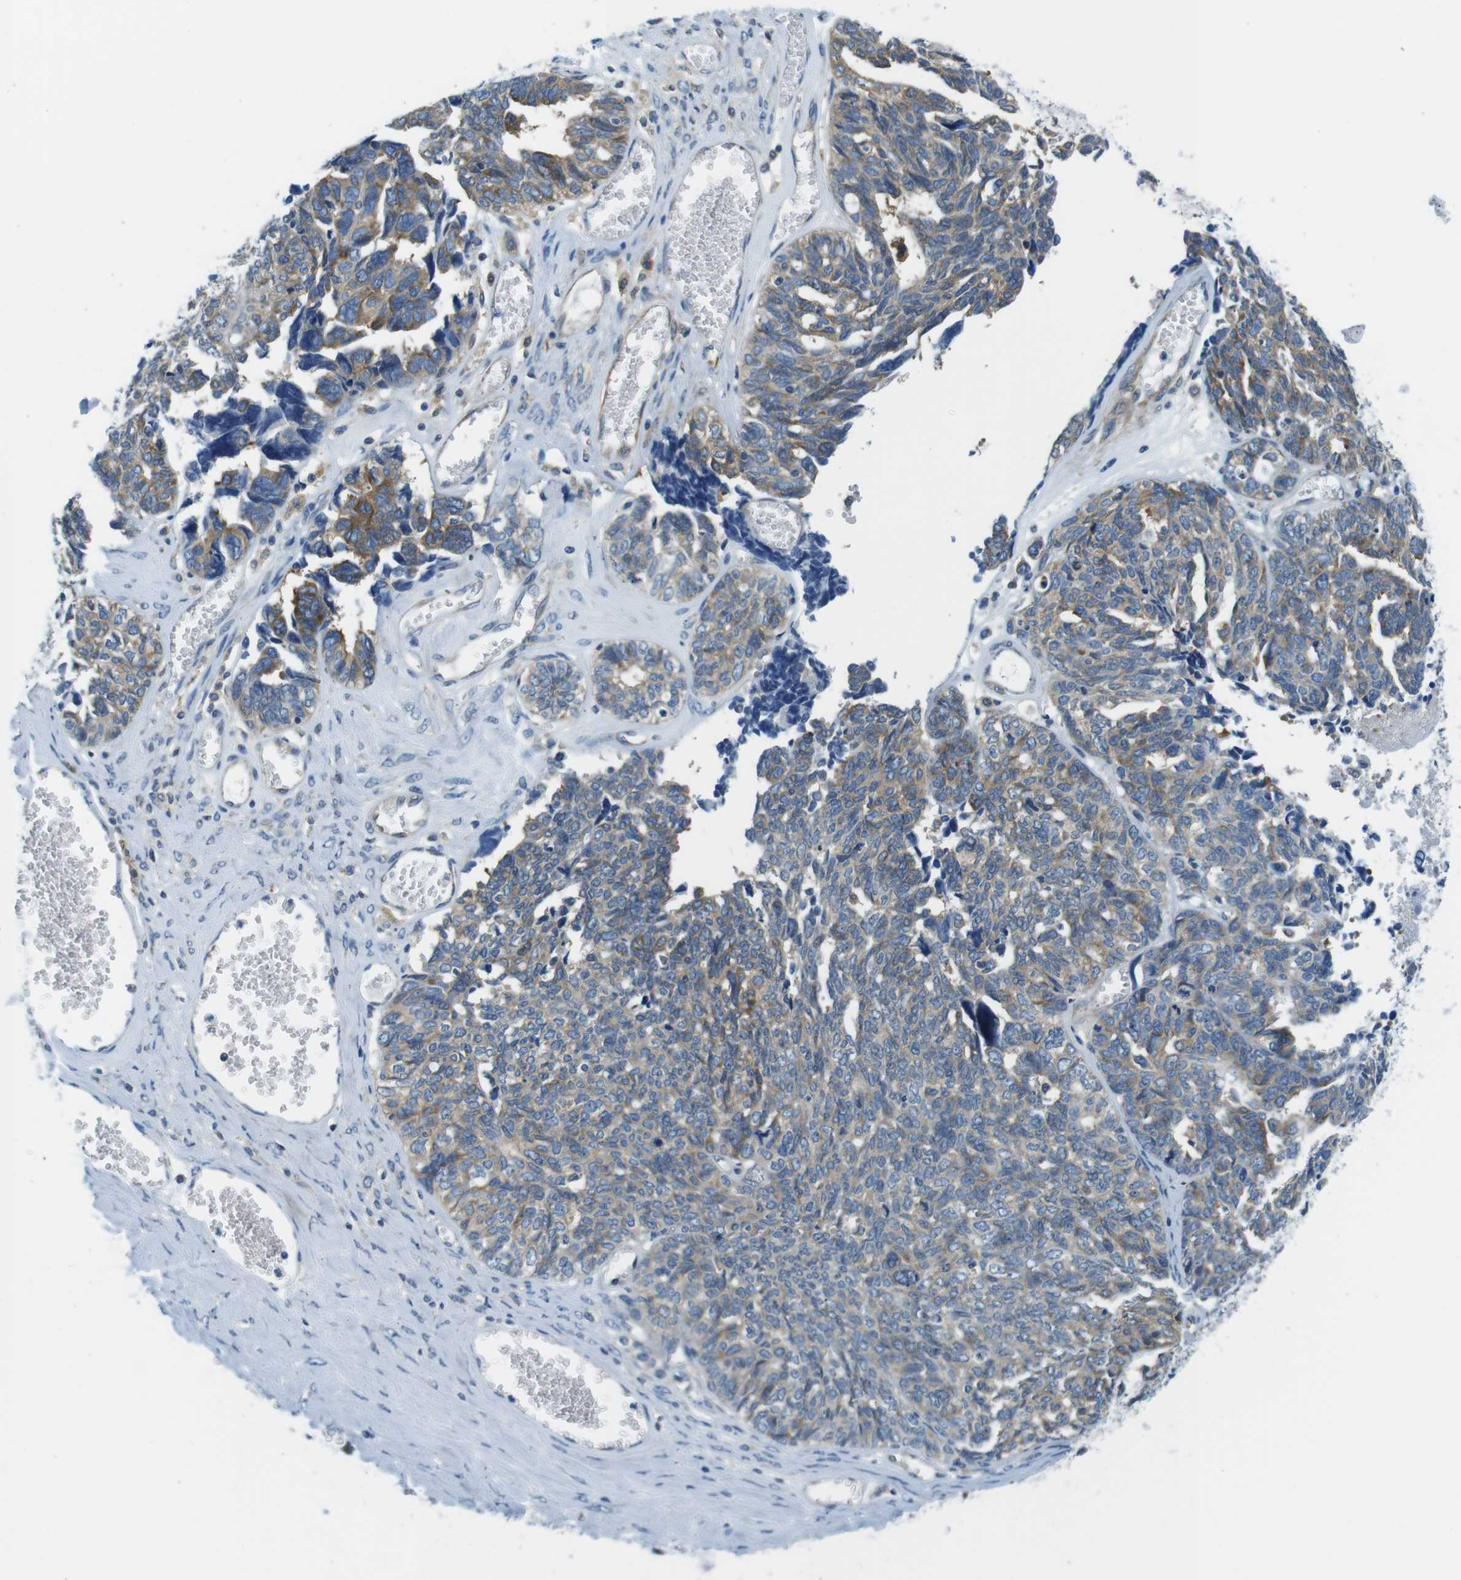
{"staining": {"intensity": "moderate", "quantity": ">75%", "location": "cytoplasmic/membranous"}, "tissue": "ovarian cancer", "cell_type": "Tumor cells", "image_type": "cancer", "snomed": [{"axis": "morphology", "description": "Cystadenocarcinoma, serous, NOS"}, {"axis": "topography", "description": "Ovary"}], "caption": "Immunohistochemical staining of human ovarian cancer (serous cystadenocarcinoma) shows medium levels of moderate cytoplasmic/membranous protein positivity in approximately >75% of tumor cells.", "gene": "EIF2B5", "patient": {"sex": "female", "age": 79}}